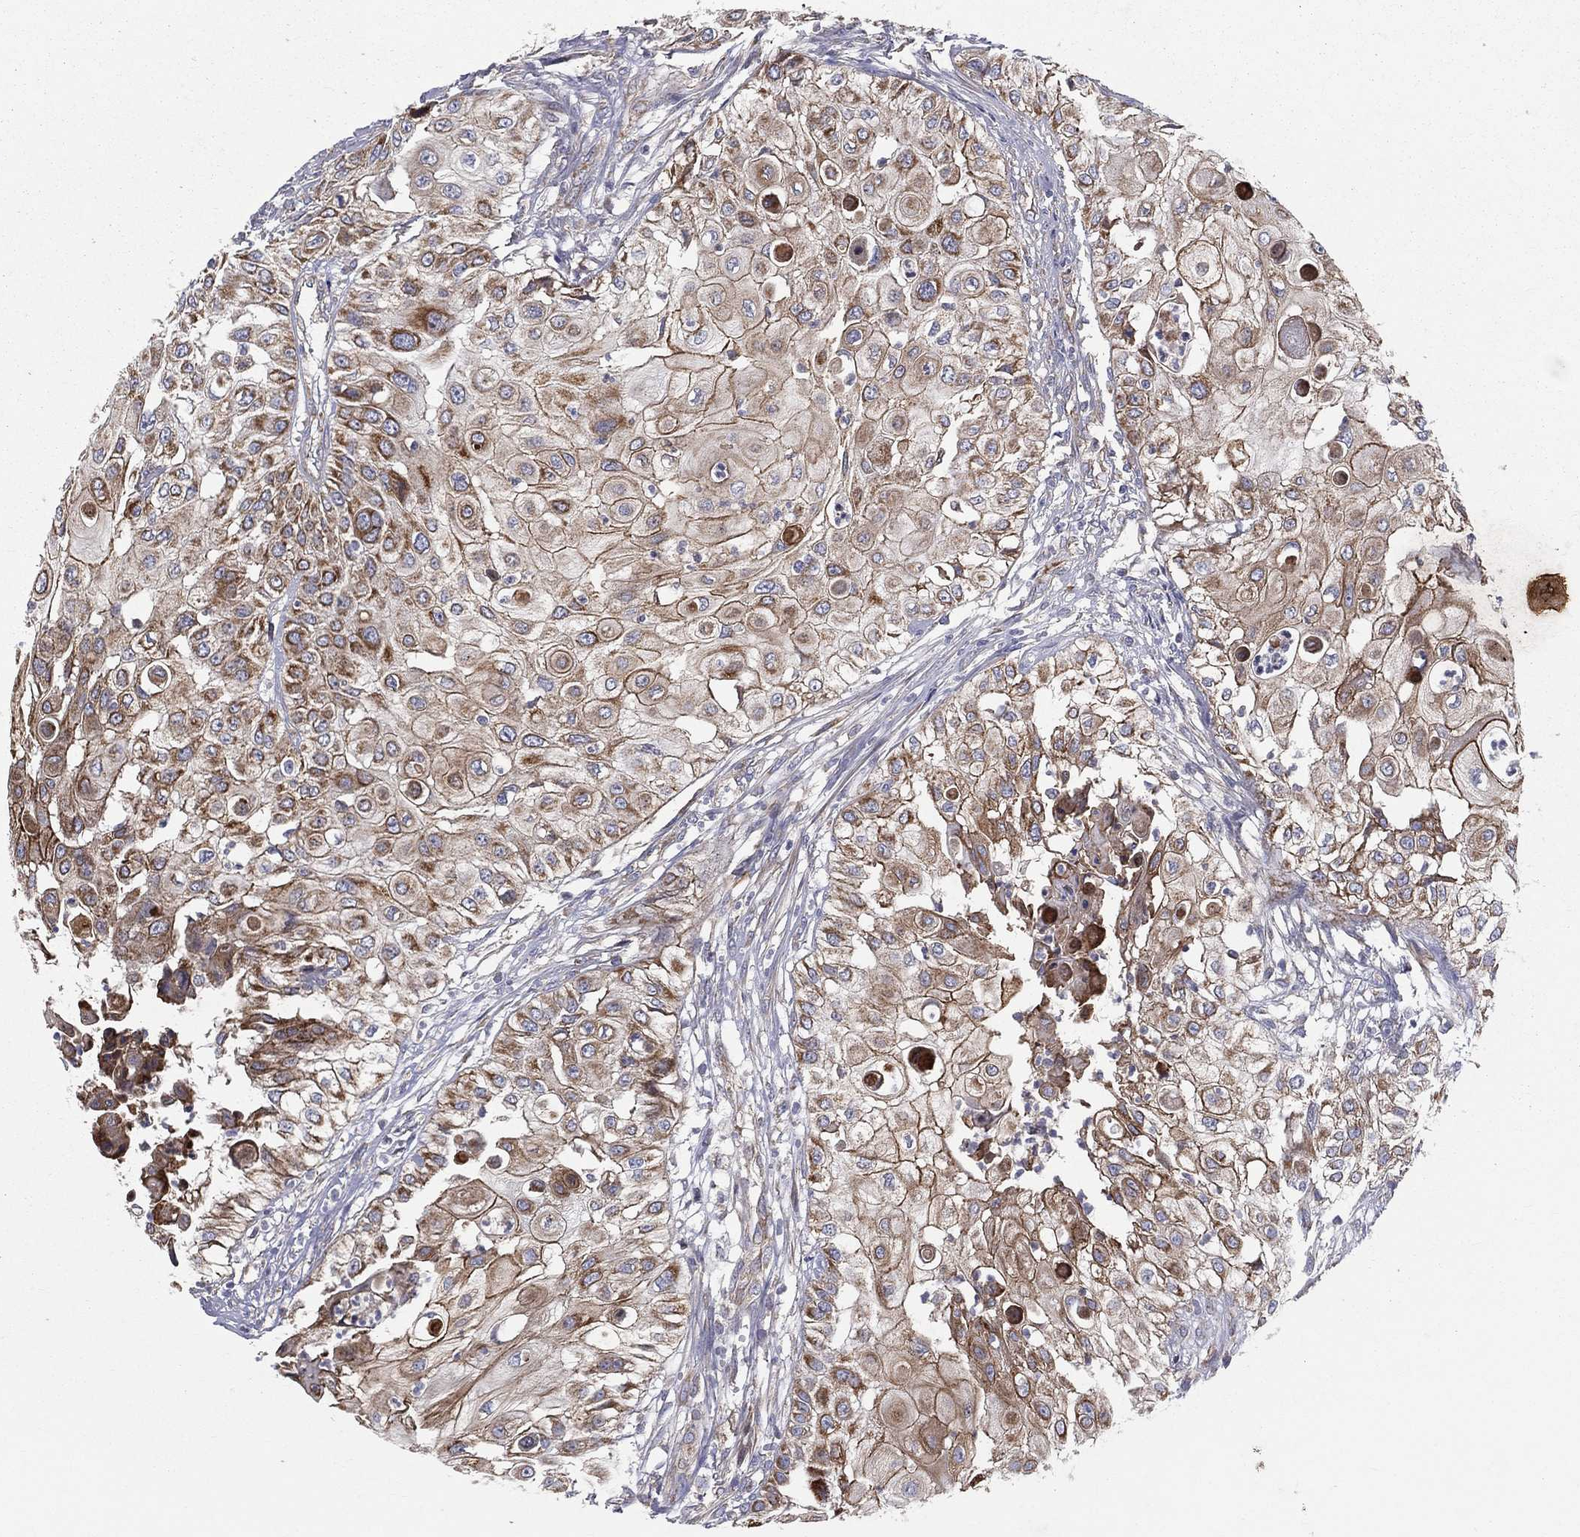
{"staining": {"intensity": "strong", "quantity": "25%-75%", "location": "cytoplasmic/membranous"}, "tissue": "urothelial cancer", "cell_type": "Tumor cells", "image_type": "cancer", "snomed": [{"axis": "morphology", "description": "Urothelial carcinoma, High grade"}, {"axis": "topography", "description": "Urinary bladder"}], "caption": "Immunohistochemical staining of human urothelial cancer shows high levels of strong cytoplasmic/membranous expression in about 25%-75% of tumor cells.", "gene": "MIX23", "patient": {"sex": "female", "age": 79}}